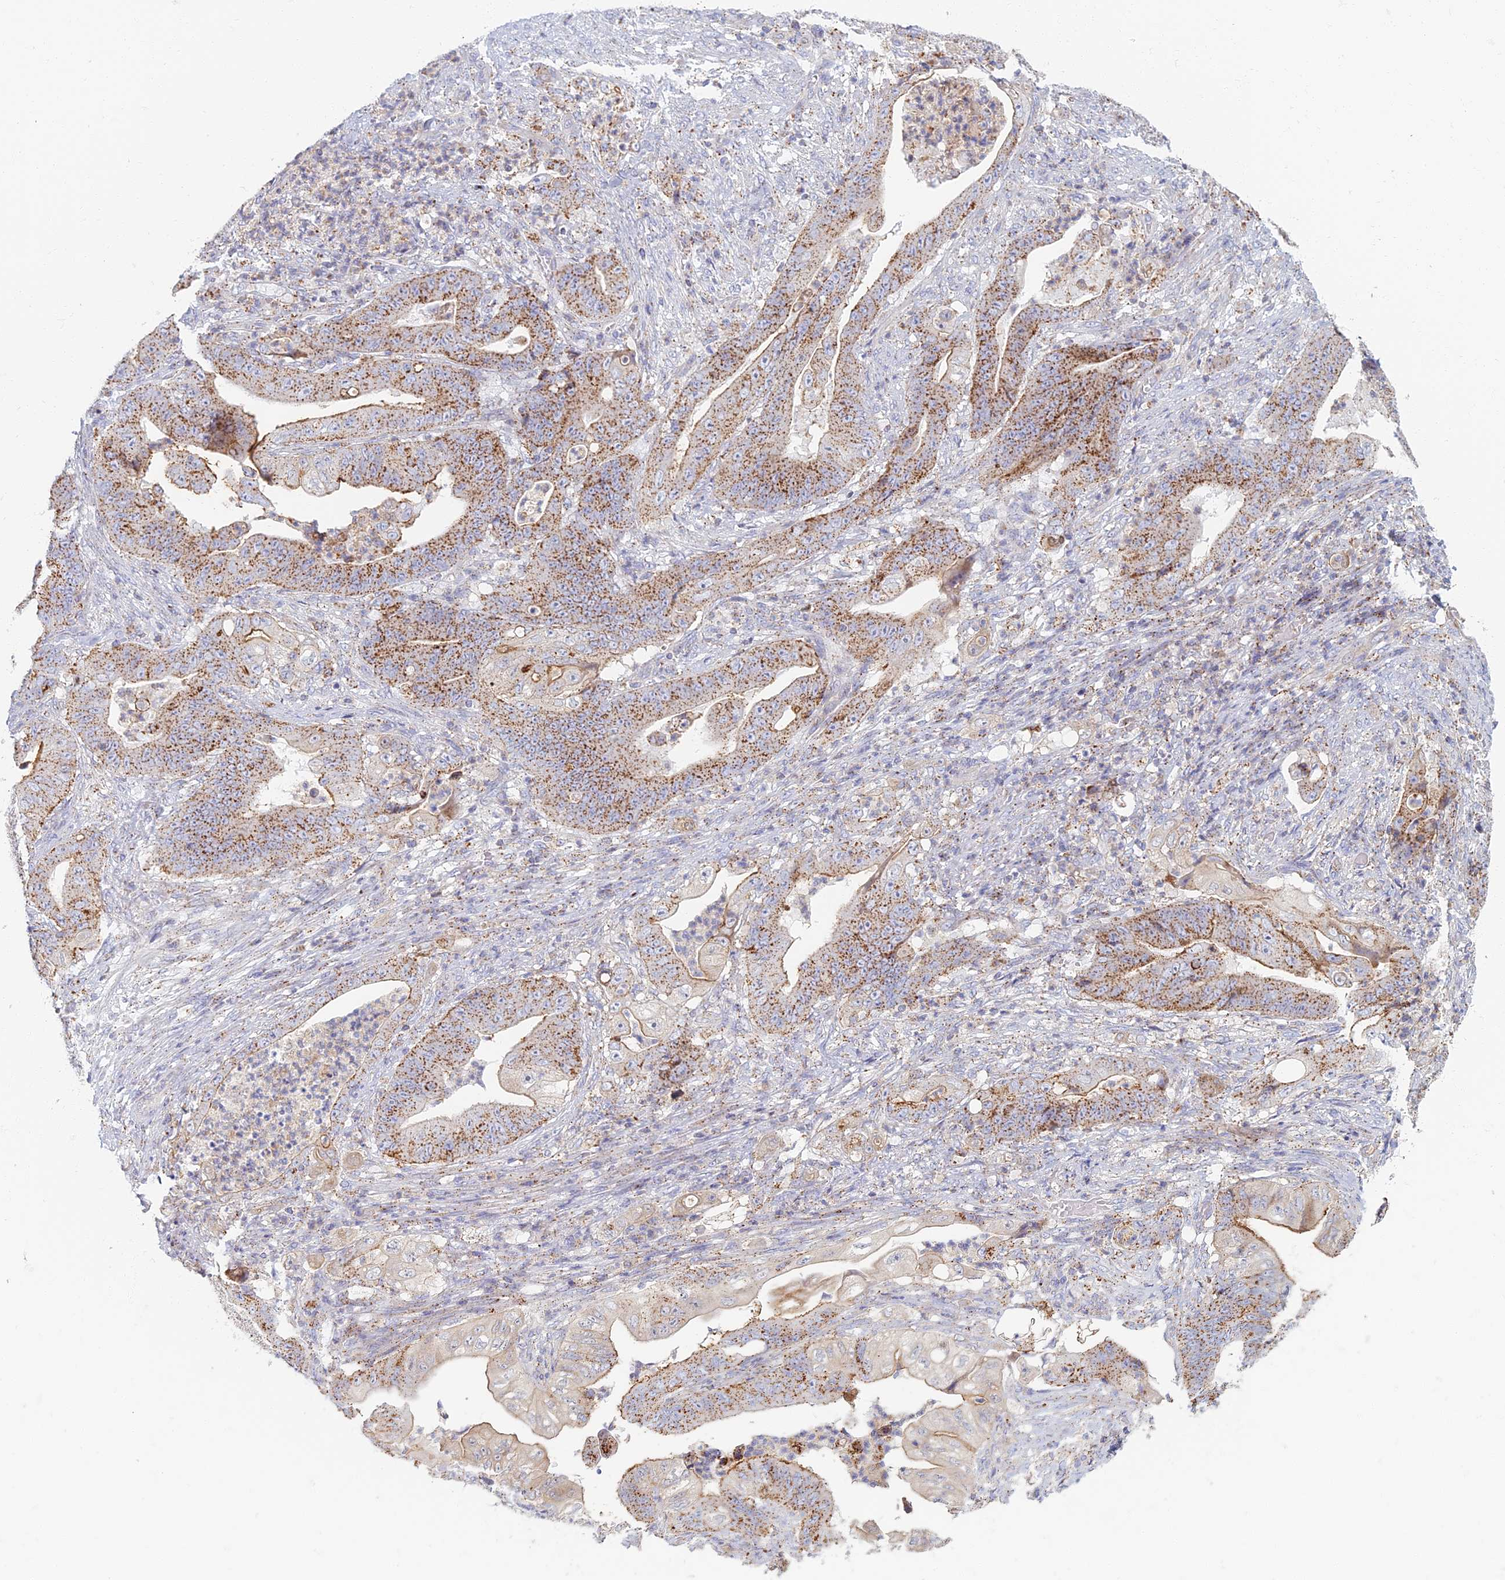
{"staining": {"intensity": "moderate", "quantity": ">75%", "location": "cytoplasmic/membranous"}, "tissue": "stomach cancer", "cell_type": "Tumor cells", "image_type": "cancer", "snomed": [{"axis": "morphology", "description": "Adenocarcinoma, NOS"}, {"axis": "topography", "description": "Stomach"}], "caption": "Protein positivity by immunohistochemistry displays moderate cytoplasmic/membranous positivity in about >75% of tumor cells in stomach adenocarcinoma.", "gene": "CHMP4B", "patient": {"sex": "female", "age": 73}}